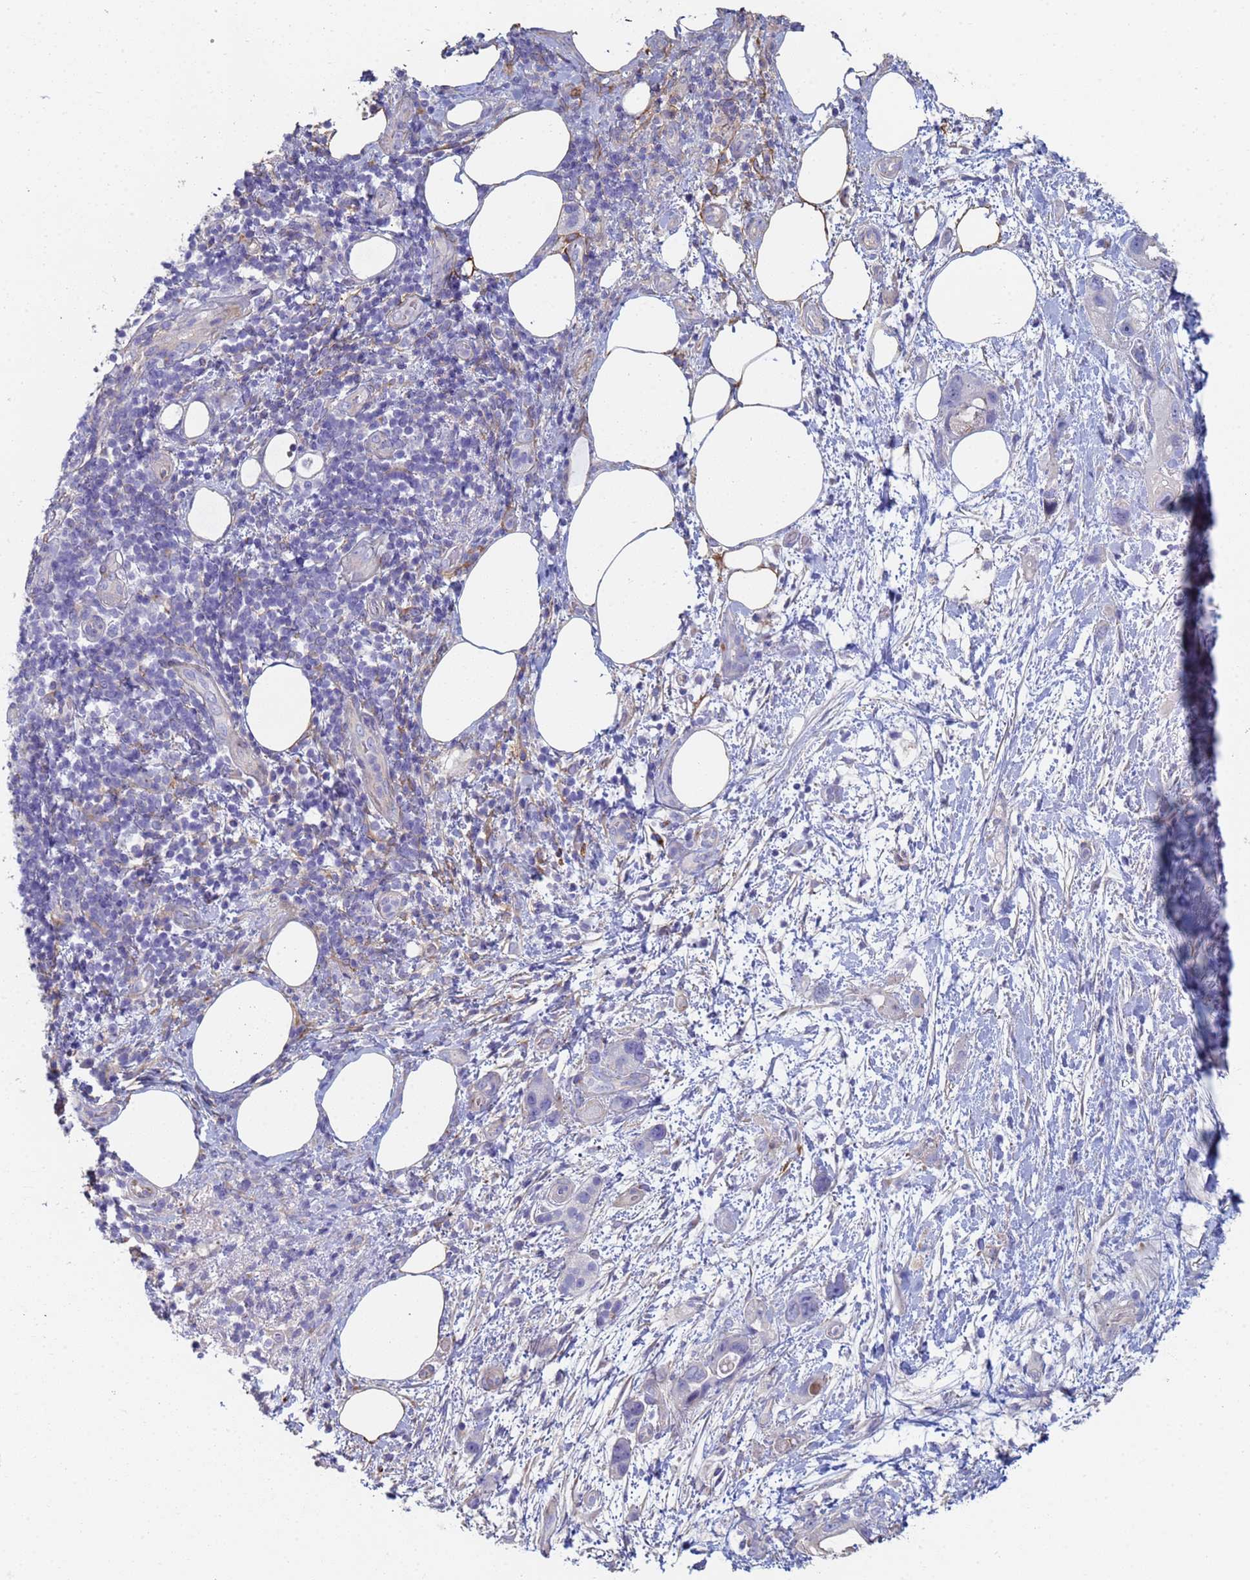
{"staining": {"intensity": "negative", "quantity": "none", "location": "none"}, "tissue": "pancreatic cancer", "cell_type": "Tumor cells", "image_type": "cancer", "snomed": [{"axis": "morphology", "description": "Adenocarcinoma, NOS"}, {"axis": "topography", "description": "Pancreas"}], "caption": "Adenocarcinoma (pancreatic) was stained to show a protein in brown. There is no significant expression in tumor cells.", "gene": "ABCA8", "patient": {"sex": "female", "age": 61}}